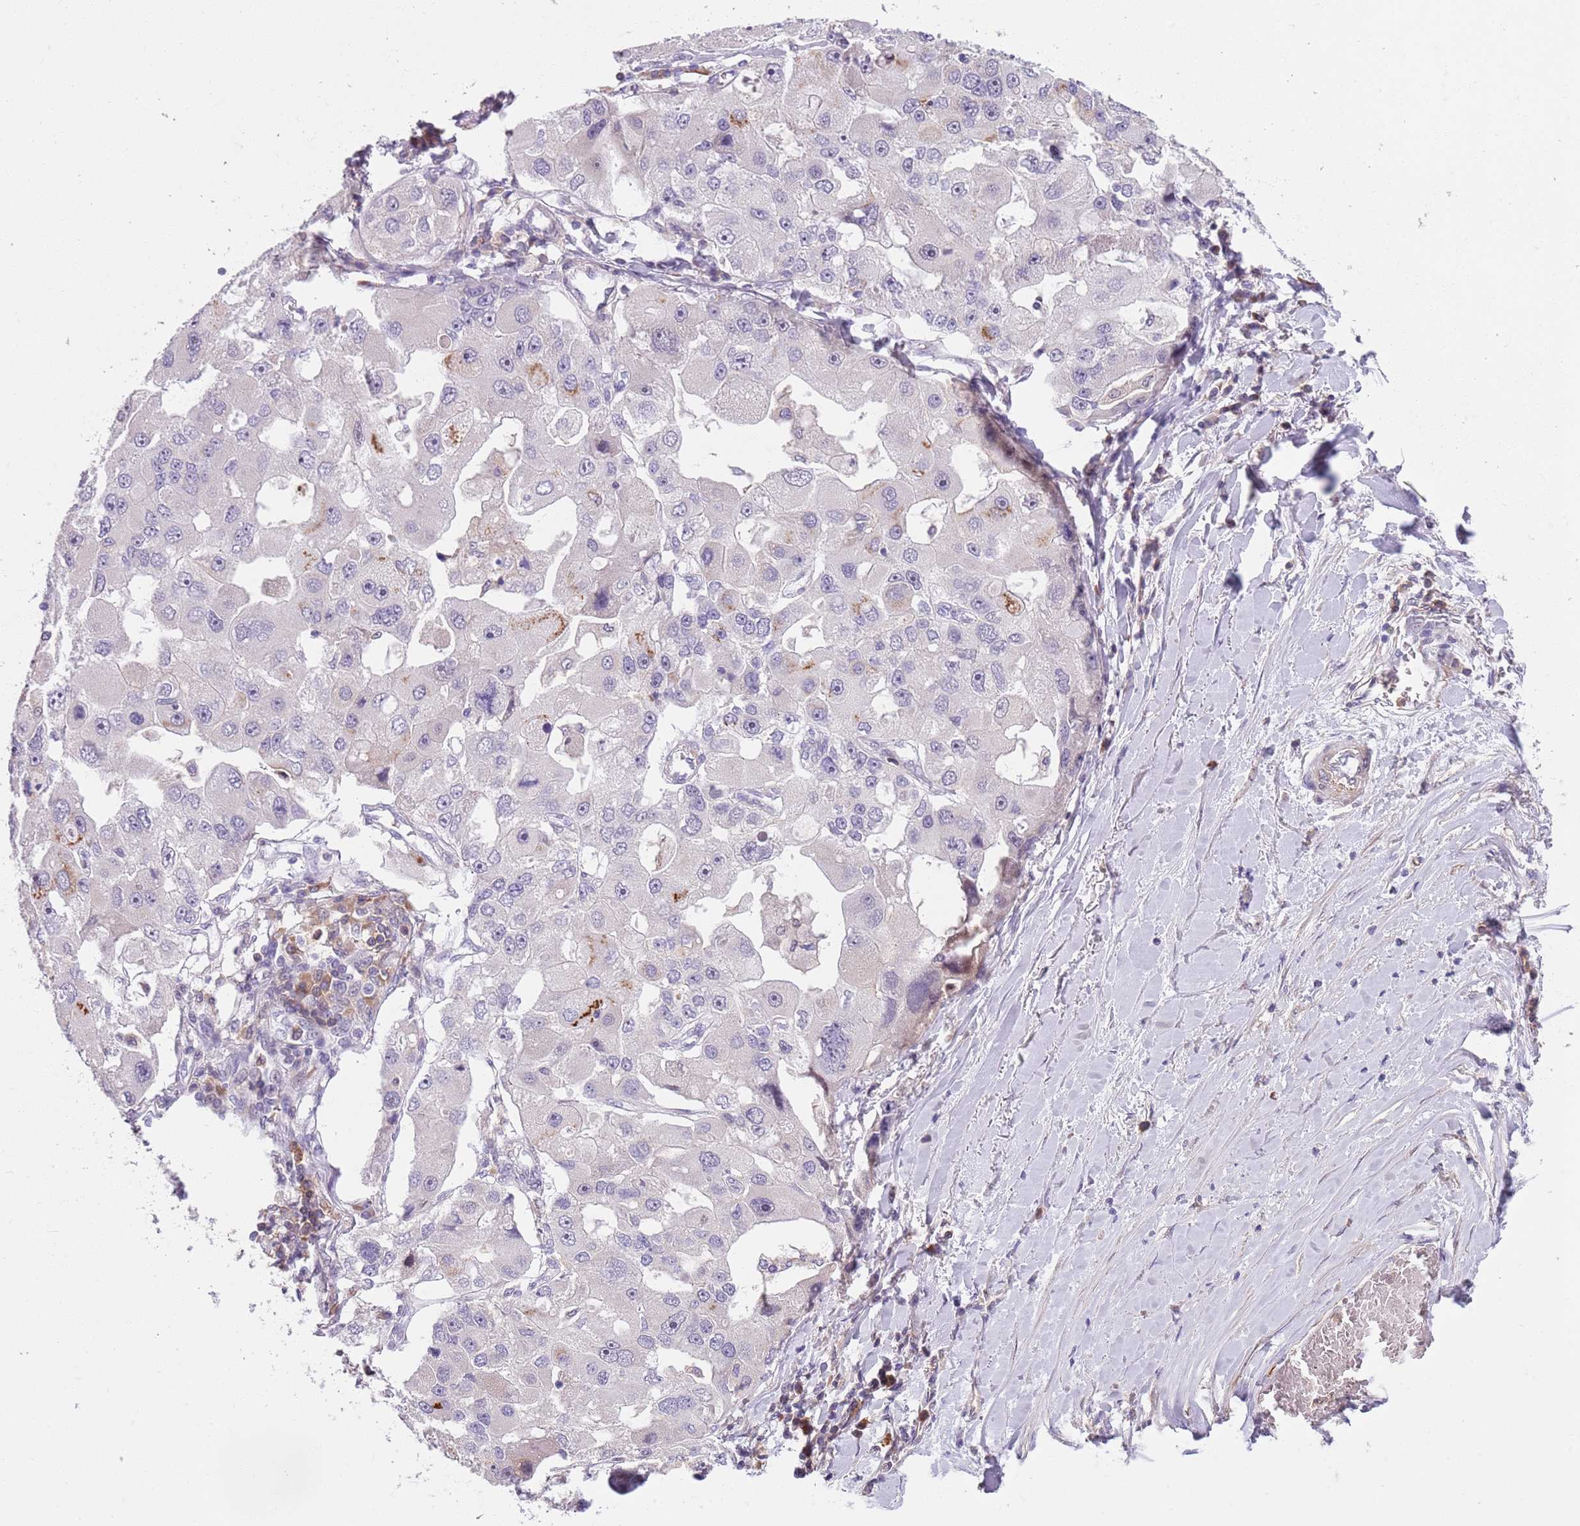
{"staining": {"intensity": "negative", "quantity": "none", "location": "none"}, "tissue": "lung cancer", "cell_type": "Tumor cells", "image_type": "cancer", "snomed": [{"axis": "morphology", "description": "Adenocarcinoma, NOS"}, {"axis": "topography", "description": "Lung"}], "caption": "Human adenocarcinoma (lung) stained for a protein using immunohistochemistry (IHC) reveals no positivity in tumor cells.", "gene": "JAML", "patient": {"sex": "female", "age": 54}}